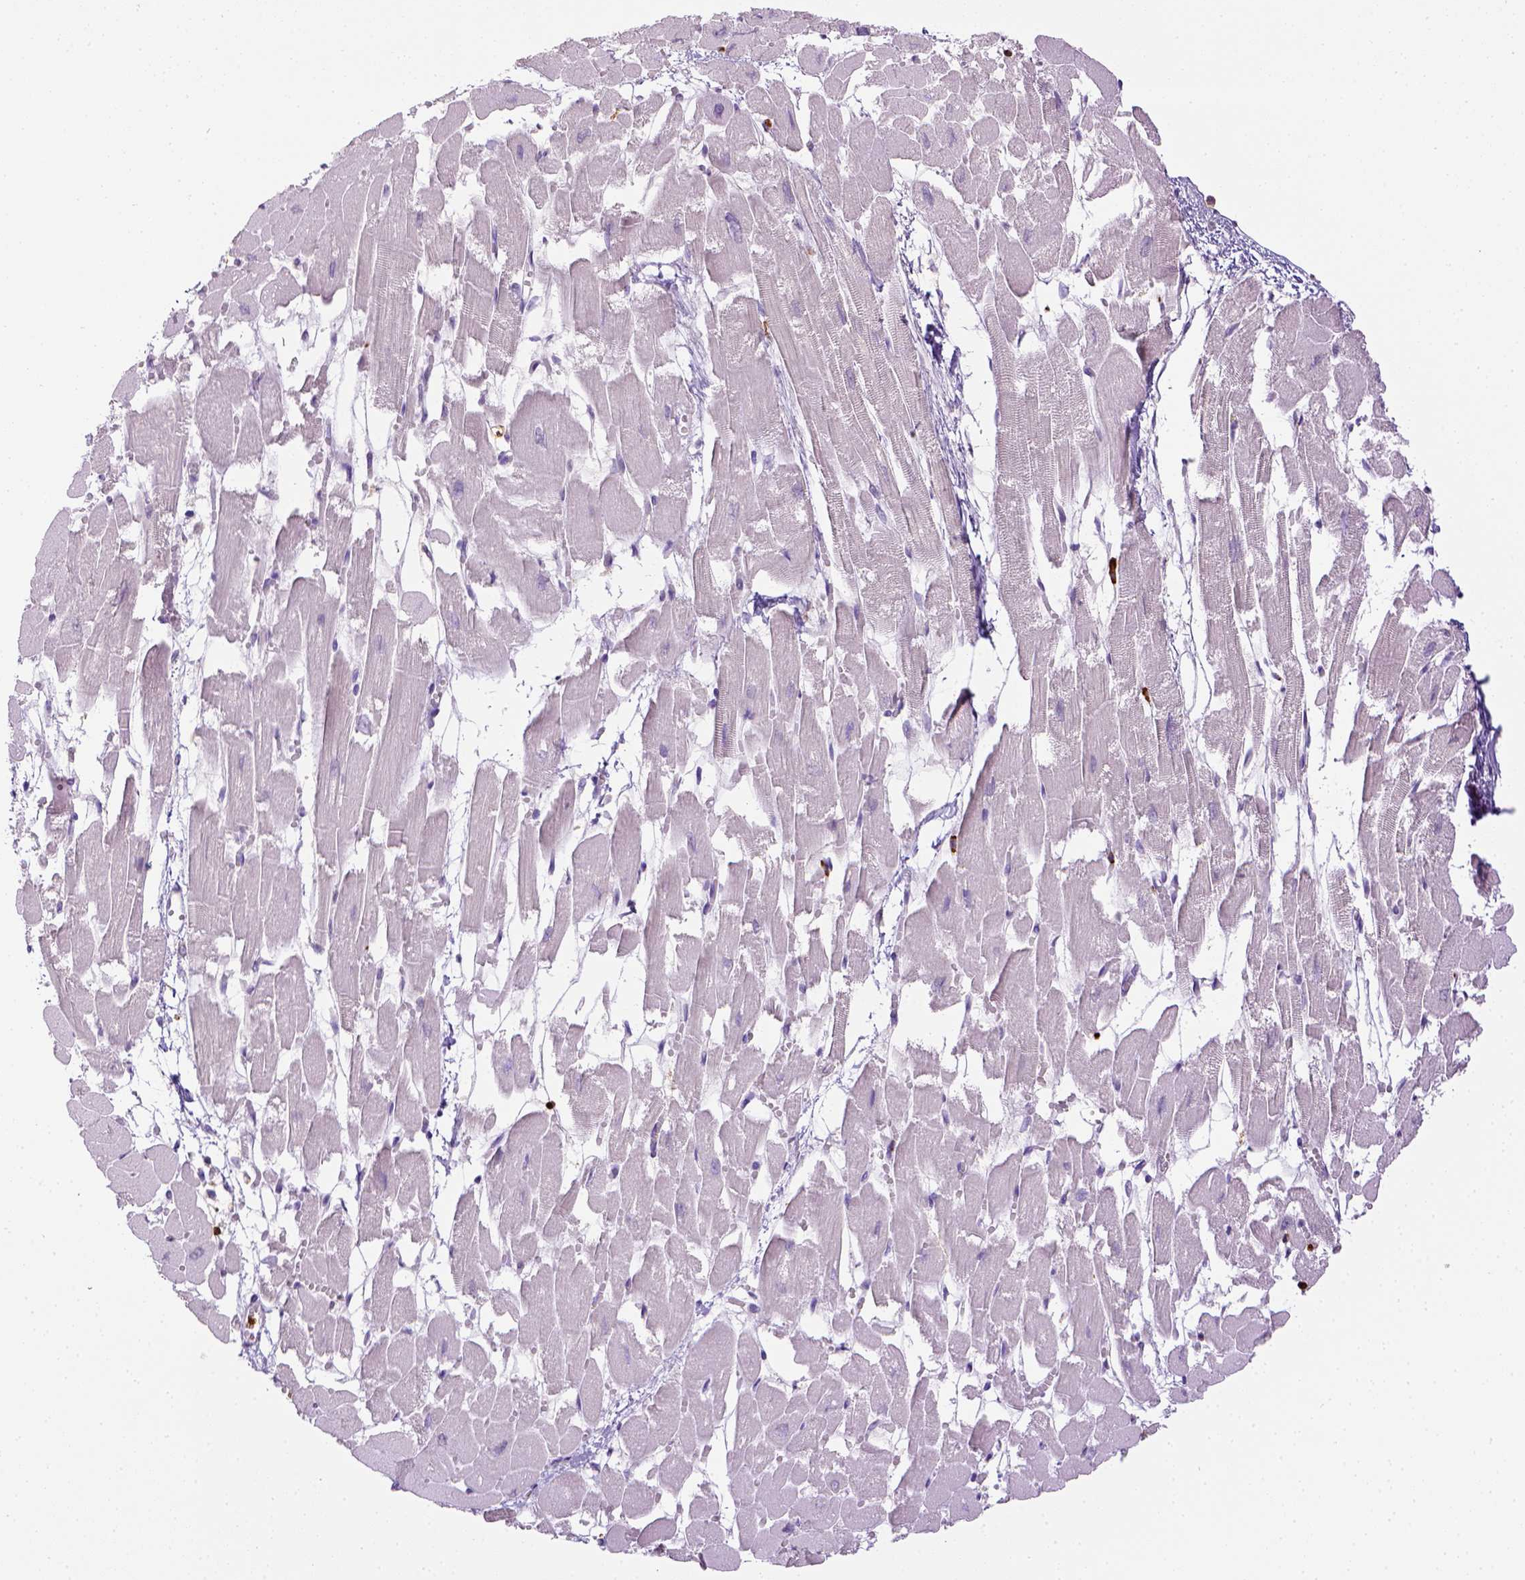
{"staining": {"intensity": "negative", "quantity": "none", "location": "none"}, "tissue": "heart muscle", "cell_type": "Cardiomyocytes", "image_type": "normal", "snomed": [{"axis": "morphology", "description": "Normal tissue, NOS"}, {"axis": "topography", "description": "Heart"}], "caption": "A photomicrograph of human heart muscle is negative for staining in cardiomyocytes. The staining is performed using DAB (3,3'-diaminobenzidine) brown chromogen with nuclei counter-stained in using hematoxylin.", "gene": "ITGAM", "patient": {"sex": "female", "age": 52}}